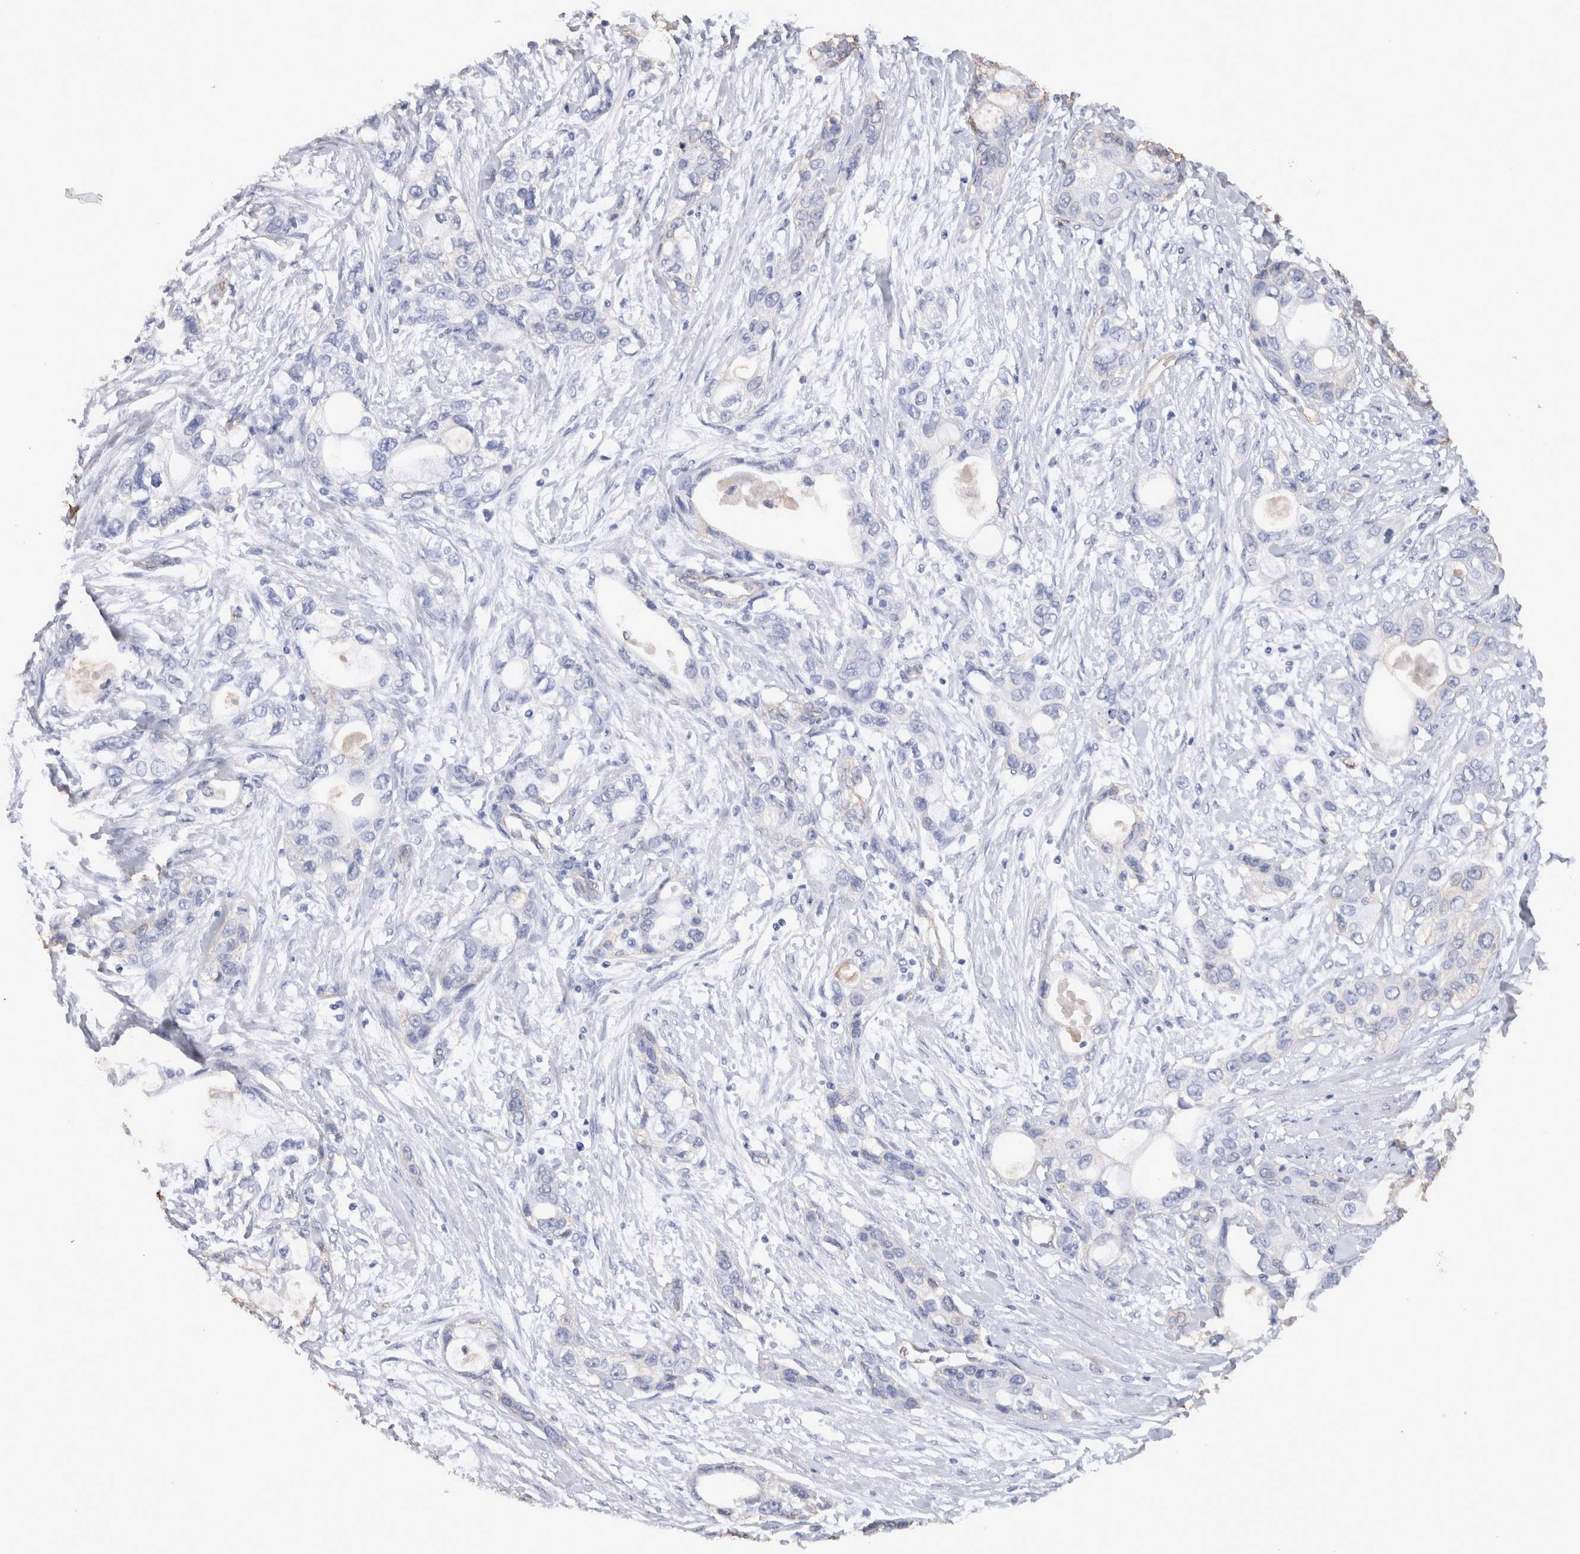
{"staining": {"intensity": "negative", "quantity": "none", "location": "none"}, "tissue": "pancreatic cancer", "cell_type": "Tumor cells", "image_type": "cancer", "snomed": [{"axis": "morphology", "description": "Adenocarcinoma, NOS"}, {"axis": "topography", "description": "Pancreas"}], "caption": "Image shows no significant protein expression in tumor cells of pancreatic adenocarcinoma.", "gene": "IL17RC", "patient": {"sex": "female", "age": 70}}